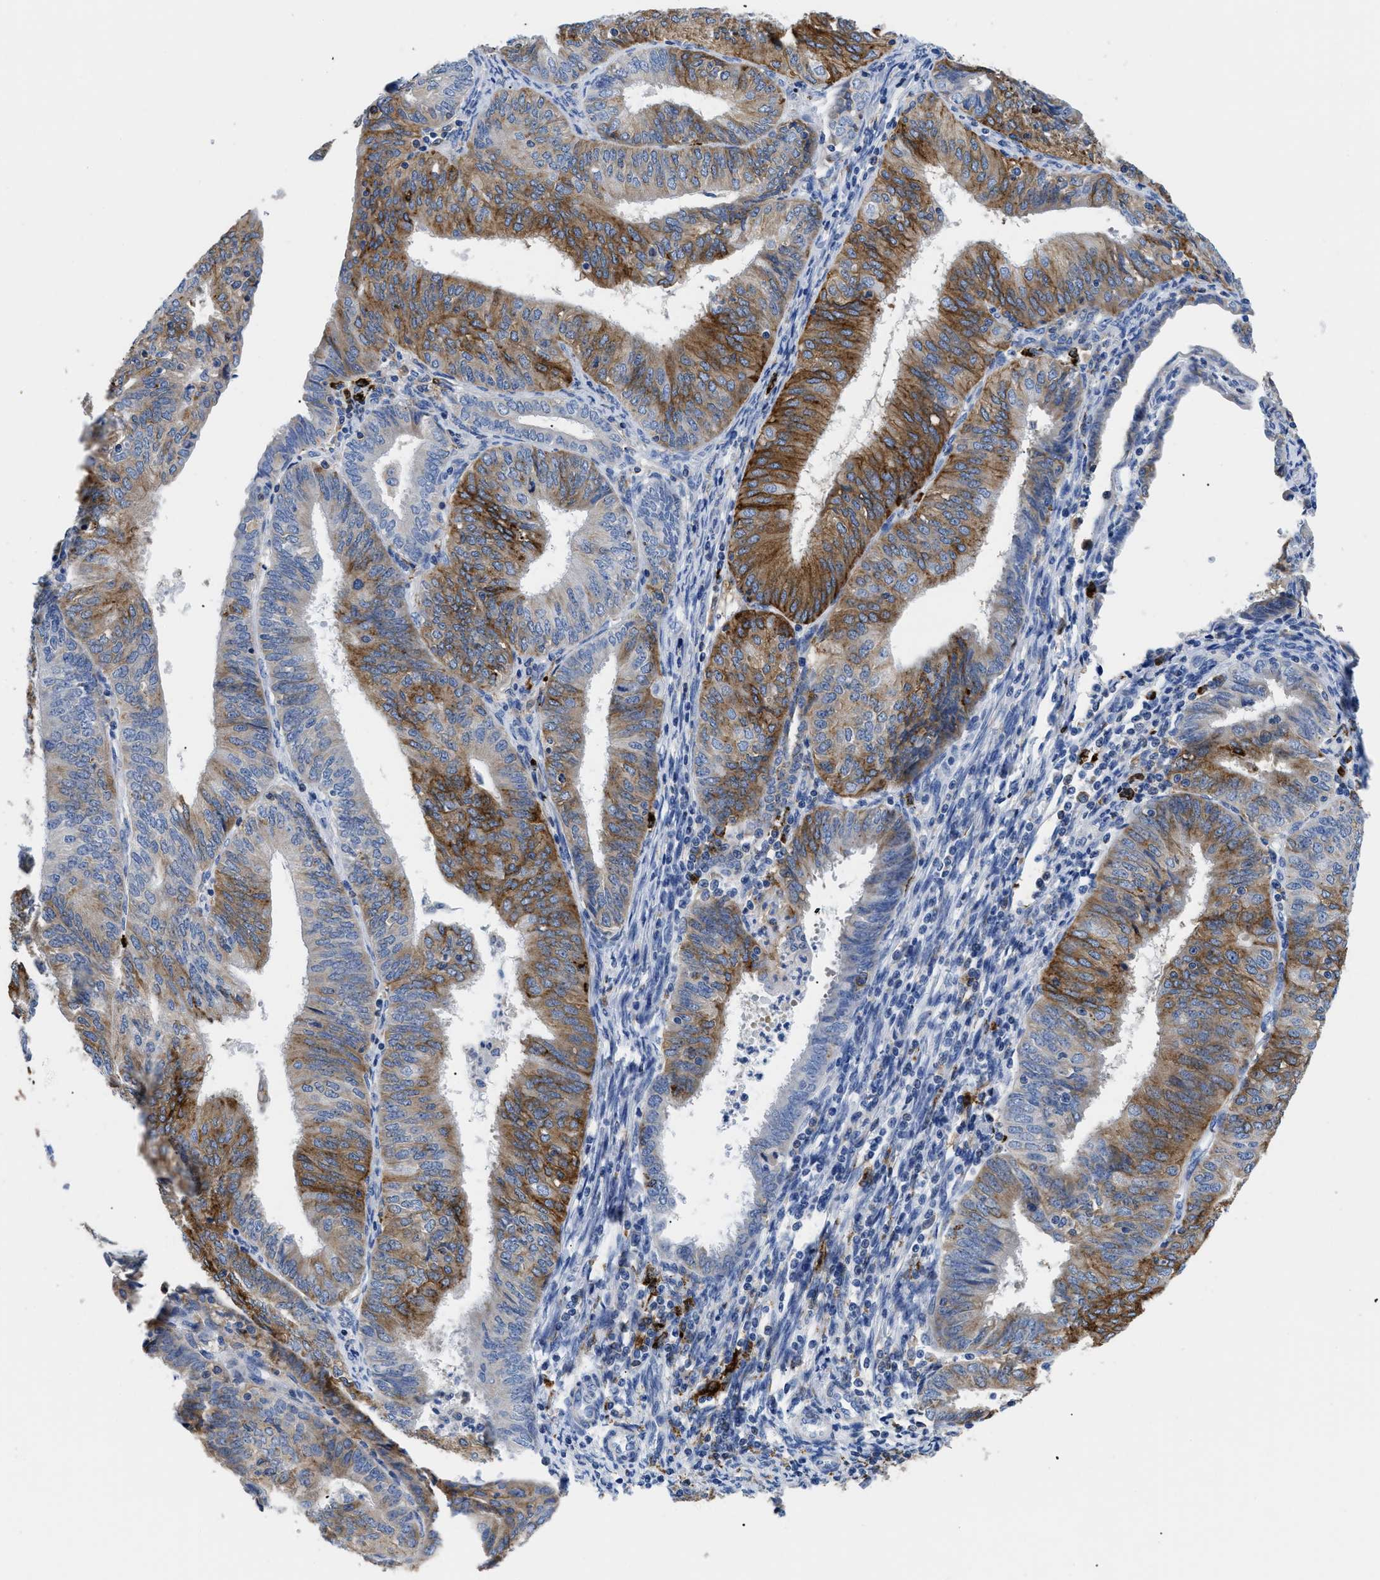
{"staining": {"intensity": "moderate", "quantity": "25%-75%", "location": "cytoplasmic/membranous"}, "tissue": "endometrial cancer", "cell_type": "Tumor cells", "image_type": "cancer", "snomed": [{"axis": "morphology", "description": "Adenocarcinoma, NOS"}, {"axis": "topography", "description": "Endometrium"}], "caption": "A brown stain labels moderate cytoplasmic/membranous positivity of a protein in human adenocarcinoma (endometrial) tumor cells. (DAB IHC with brightfield microscopy, high magnification).", "gene": "HLA-DPA1", "patient": {"sex": "female", "age": 58}}